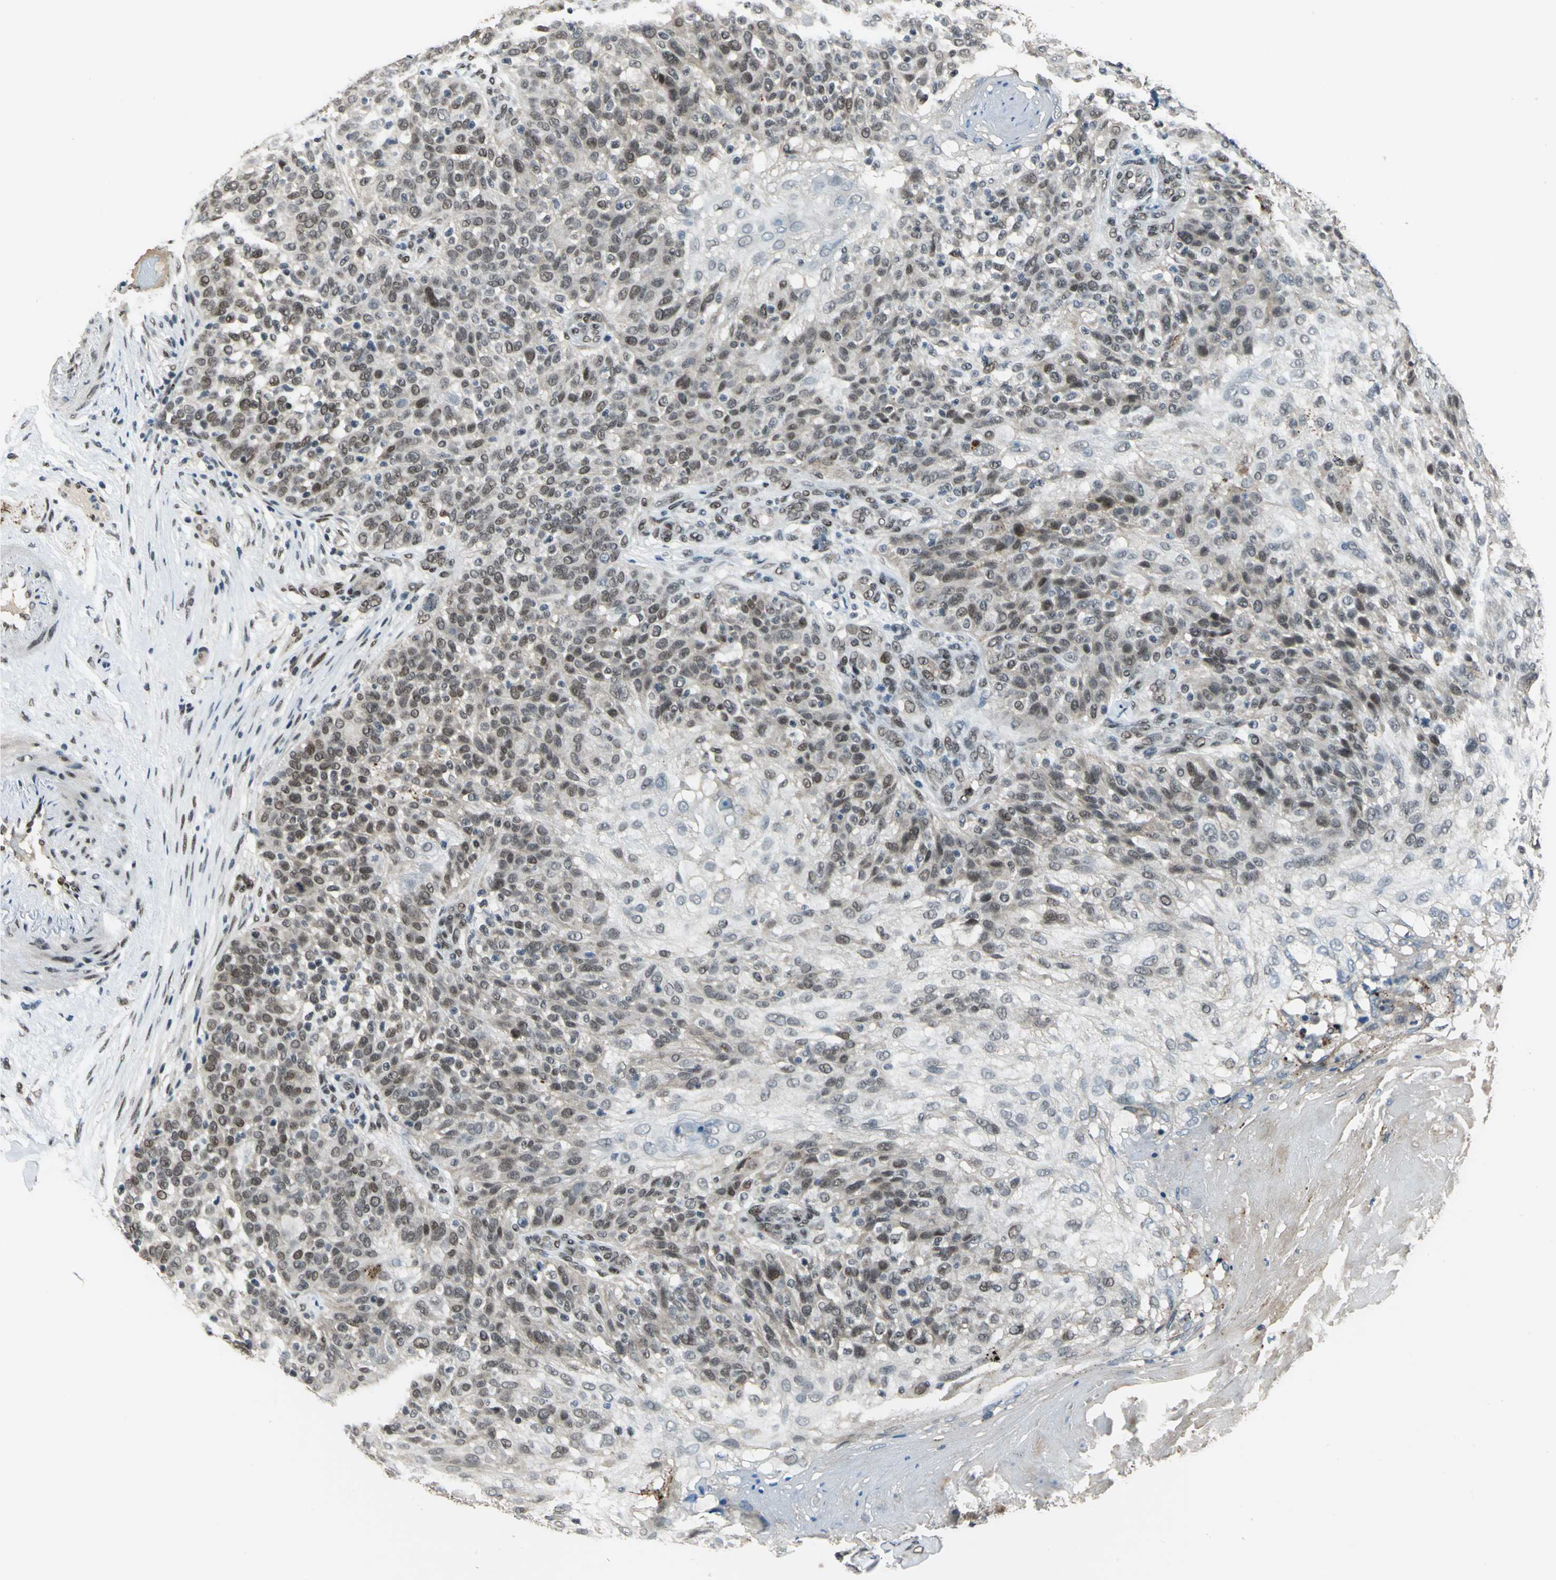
{"staining": {"intensity": "moderate", "quantity": "25%-75%", "location": "nuclear"}, "tissue": "skin cancer", "cell_type": "Tumor cells", "image_type": "cancer", "snomed": [{"axis": "morphology", "description": "Normal tissue, NOS"}, {"axis": "morphology", "description": "Squamous cell carcinoma, NOS"}, {"axis": "topography", "description": "Skin"}], "caption": "This image reveals IHC staining of human skin cancer (squamous cell carcinoma), with medium moderate nuclear expression in approximately 25%-75% of tumor cells.", "gene": "ELF2", "patient": {"sex": "female", "age": 83}}